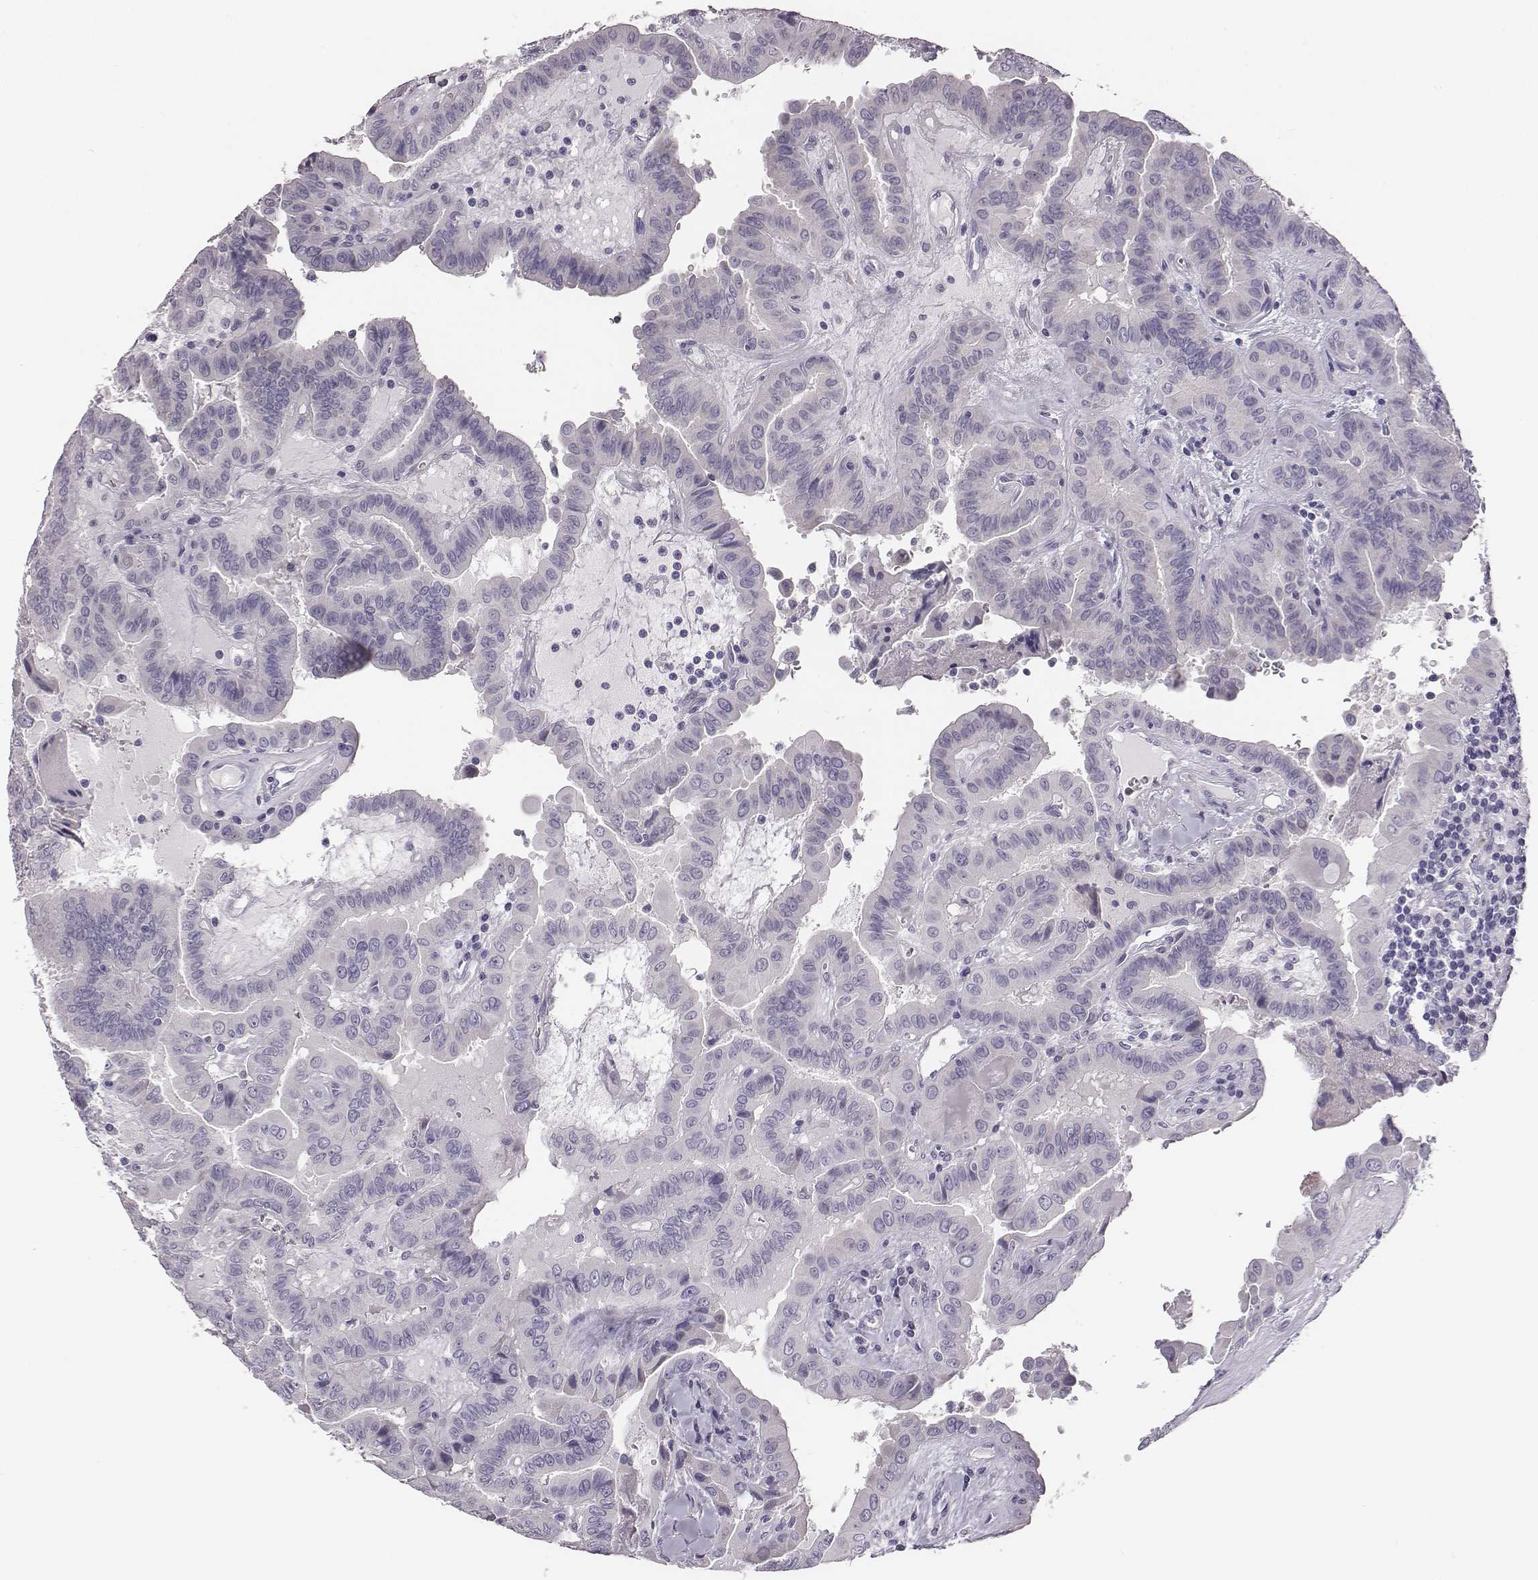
{"staining": {"intensity": "negative", "quantity": "none", "location": "none"}, "tissue": "thyroid cancer", "cell_type": "Tumor cells", "image_type": "cancer", "snomed": [{"axis": "morphology", "description": "Papillary adenocarcinoma, NOS"}, {"axis": "topography", "description": "Thyroid gland"}], "caption": "Image shows no significant protein positivity in tumor cells of thyroid cancer (papillary adenocarcinoma). (DAB immunohistochemistry, high magnification).", "gene": "GUCA1A", "patient": {"sex": "female", "age": 37}}